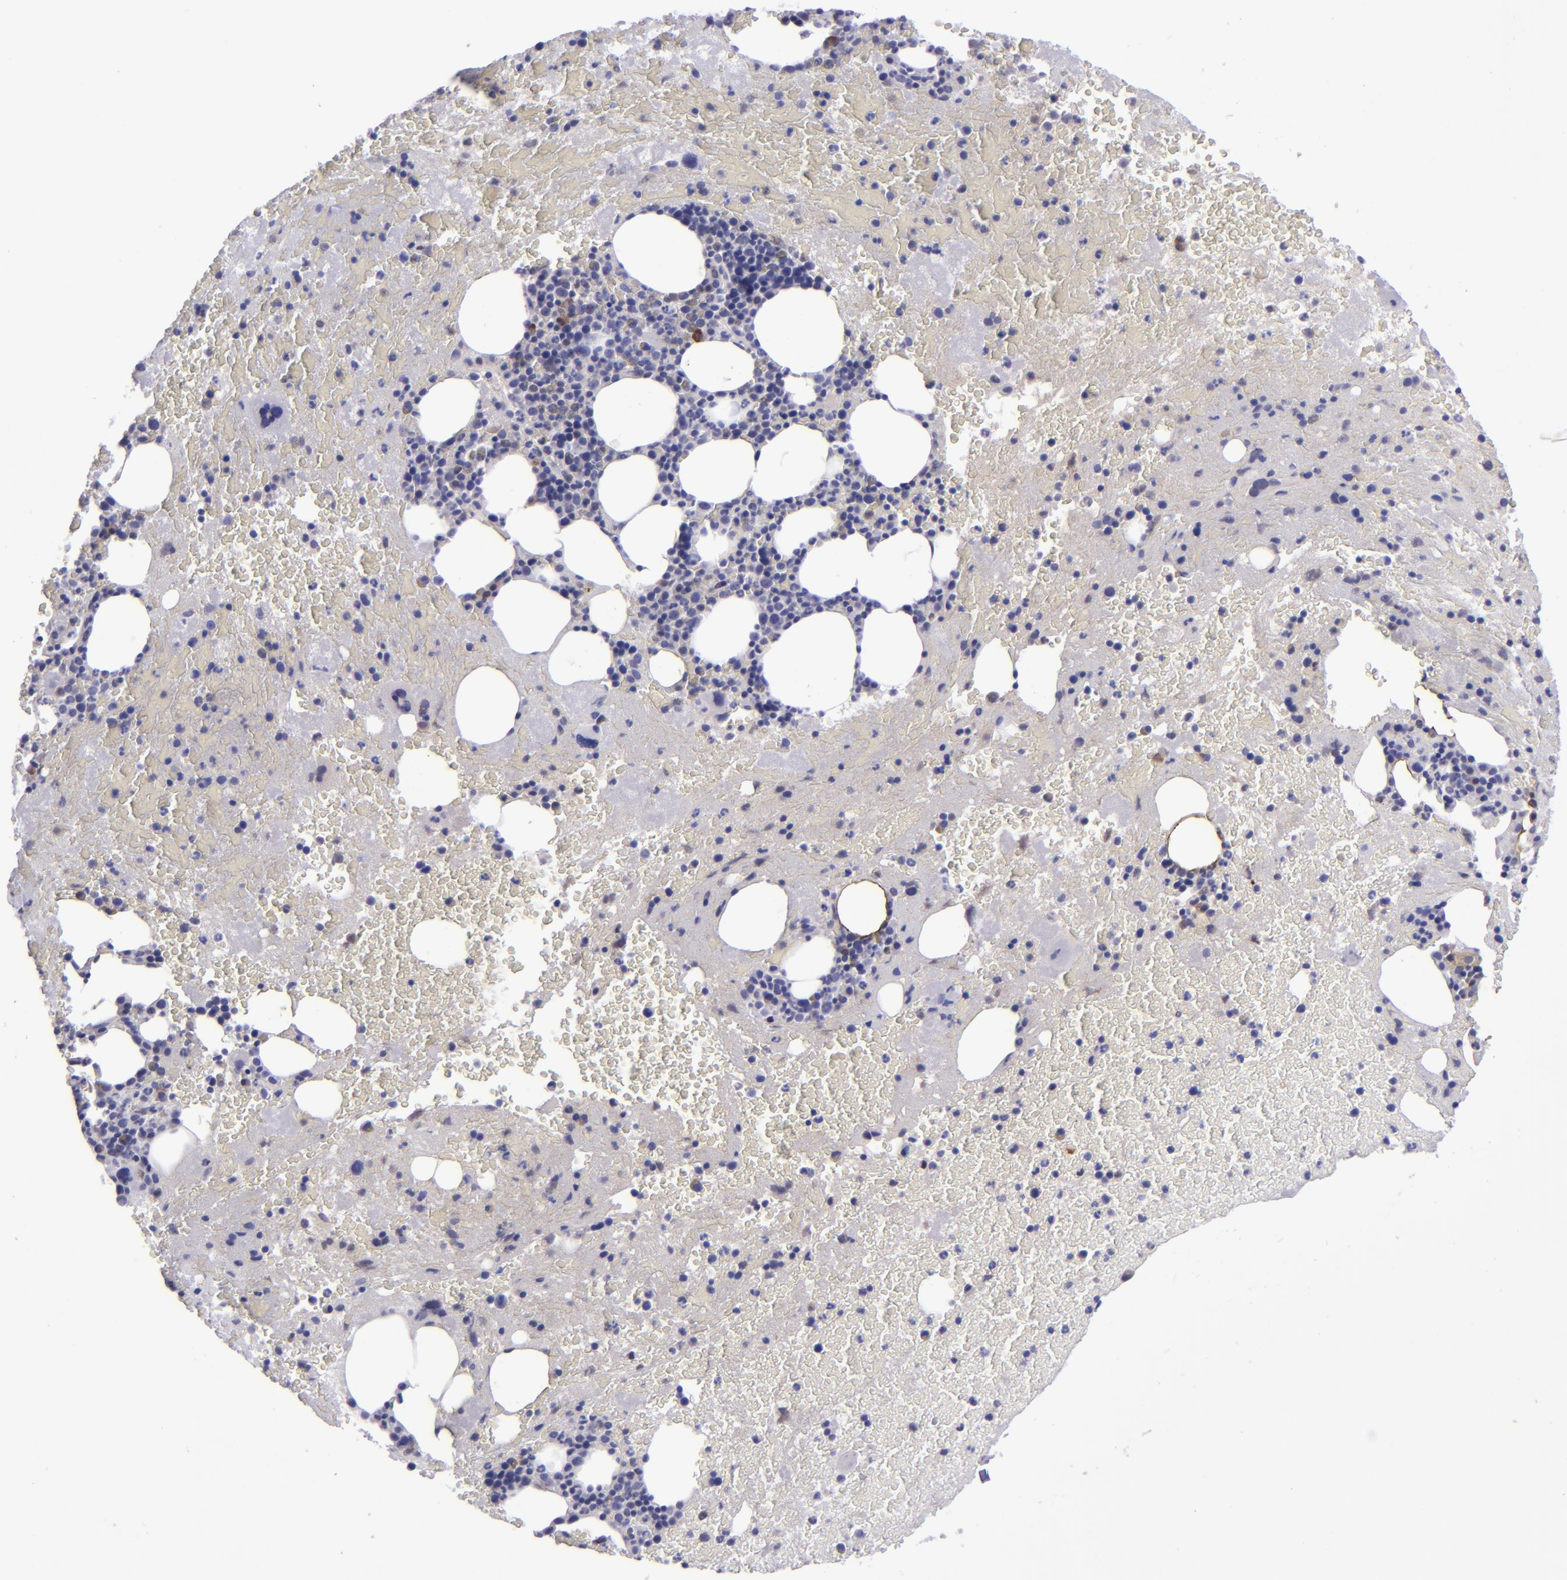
{"staining": {"intensity": "moderate", "quantity": "<25%", "location": "cytoplasmic/membranous,nuclear"}, "tissue": "bone marrow", "cell_type": "Hematopoietic cells", "image_type": "normal", "snomed": [{"axis": "morphology", "description": "Normal tissue, NOS"}, {"axis": "topography", "description": "Bone marrow"}], "caption": "Immunohistochemical staining of benign human bone marrow shows low levels of moderate cytoplasmic/membranous,nuclear positivity in about <25% of hematopoietic cells. (brown staining indicates protein expression, while blue staining denotes nuclei).", "gene": "POU2F2", "patient": {"sex": "male", "age": 76}}